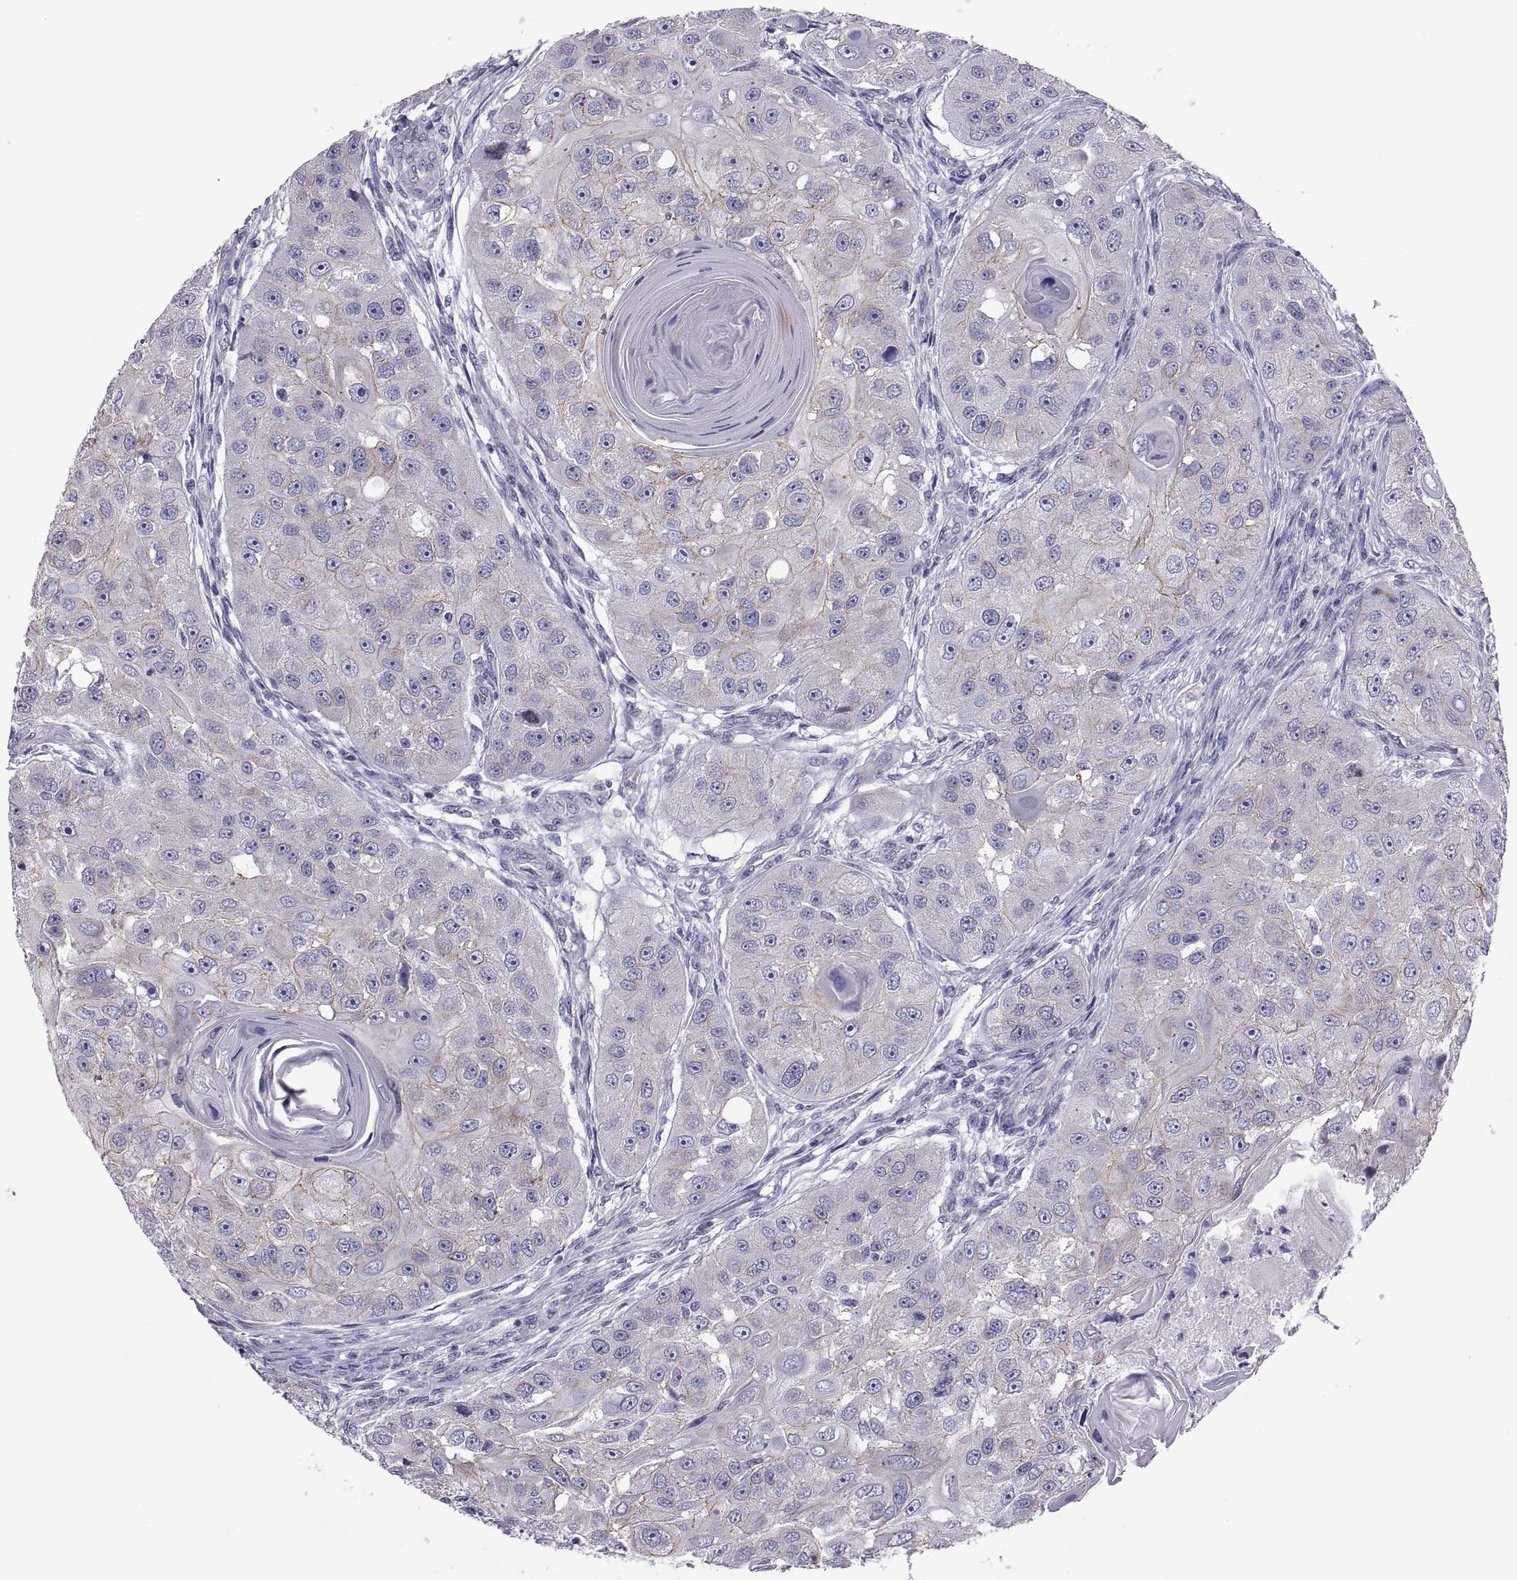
{"staining": {"intensity": "negative", "quantity": "none", "location": "none"}, "tissue": "head and neck cancer", "cell_type": "Tumor cells", "image_type": "cancer", "snomed": [{"axis": "morphology", "description": "Squamous cell carcinoma, NOS"}, {"axis": "topography", "description": "Head-Neck"}], "caption": "Tumor cells show no significant staining in head and neck squamous cell carcinoma.", "gene": "RNASE12", "patient": {"sex": "male", "age": 51}}